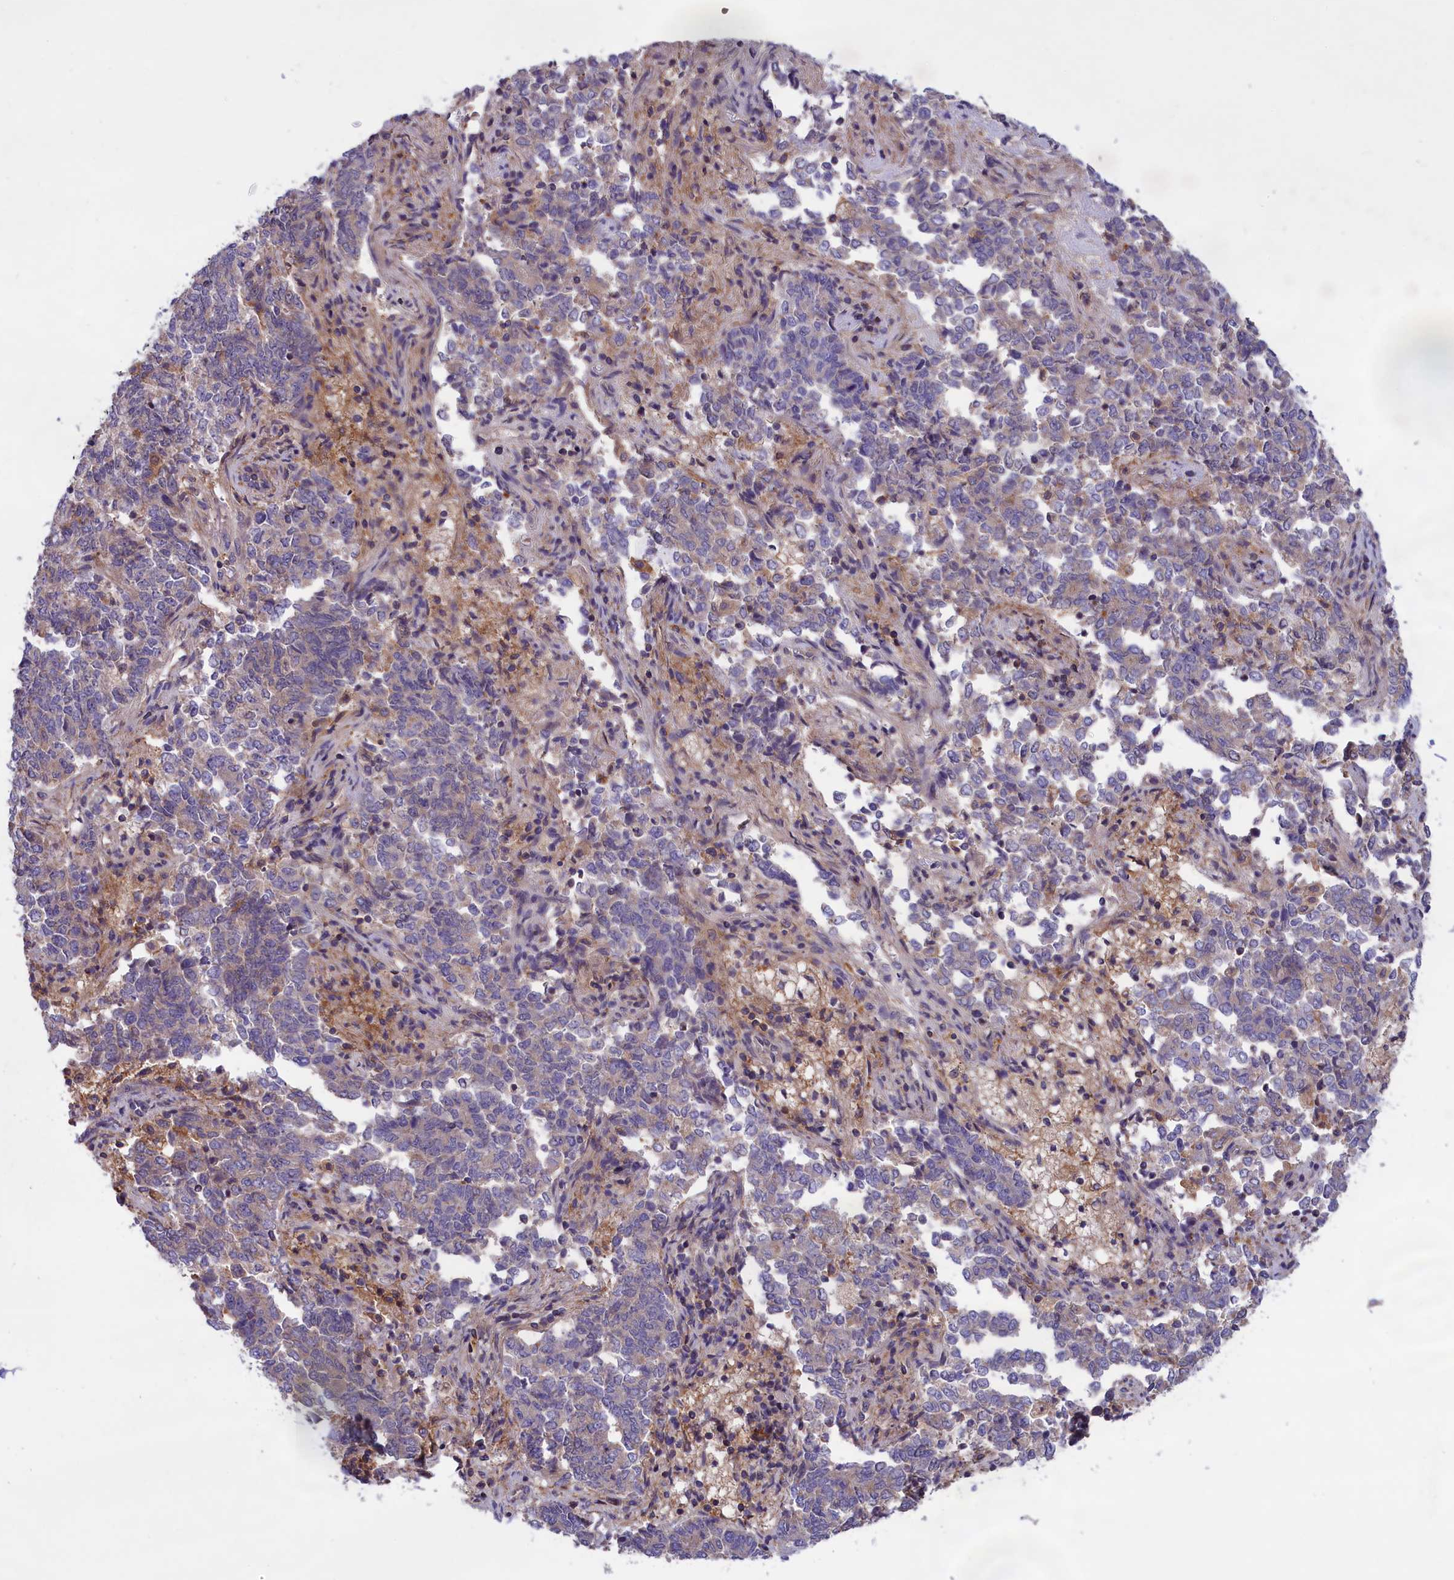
{"staining": {"intensity": "weak", "quantity": "<25%", "location": "cytoplasmic/membranous"}, "tissue": "endometrial cancer", "cell_type": "Tumor cells", "image_type": "cancer", "snomed": [{"axis": "morphology", "description": "Adenocarcinoma, NOS"}, {"axis": "topography", "description": "Endometrium"}], "caption": "IHC of human endometrial cancer exhibits no expression in tumor cells.", "gene": "AMDHD2", "patient": {"sex": "female", "age": 80}}